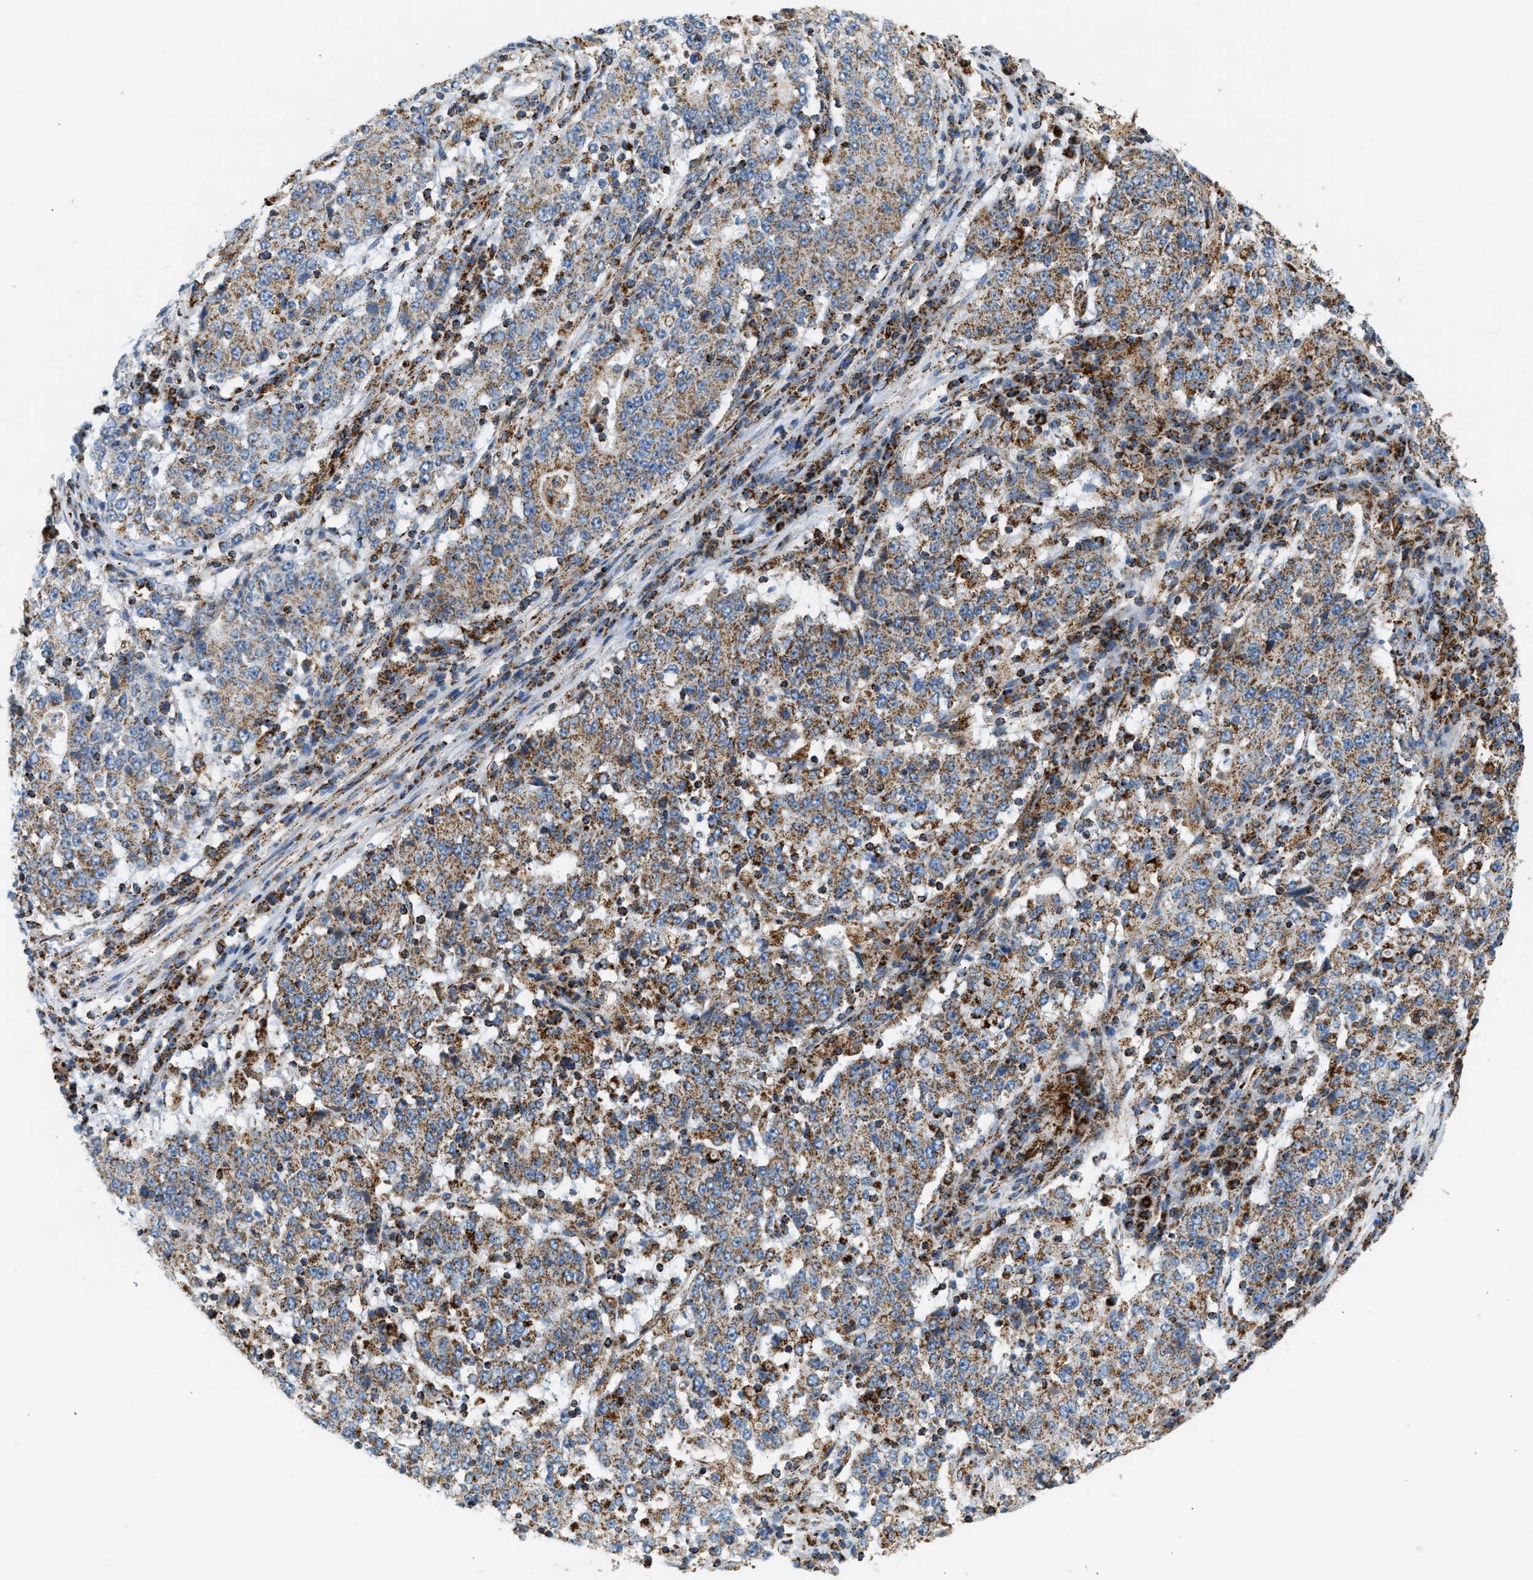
{"staining": {"intensity": "moderate", "quantity": ">75%", "location": "cytoplasmic/membranous"}, "tissue": "stomach cancer", "cell_type": "Tumor cells", "image_type": "cancer", "snomed": [{"axis": "morphology", "description": "Adenocarcinoma, NOS"}, {"axis": "topography", "description": "Stomach"}], "caption": "A brown stain shows moderate cytoplasmic/membranous positivity of a protein in human adenocarcinoma (stomach) tumor cells.", "gene": "OGDH", "patient": {"sex": "male", "age": 59}}